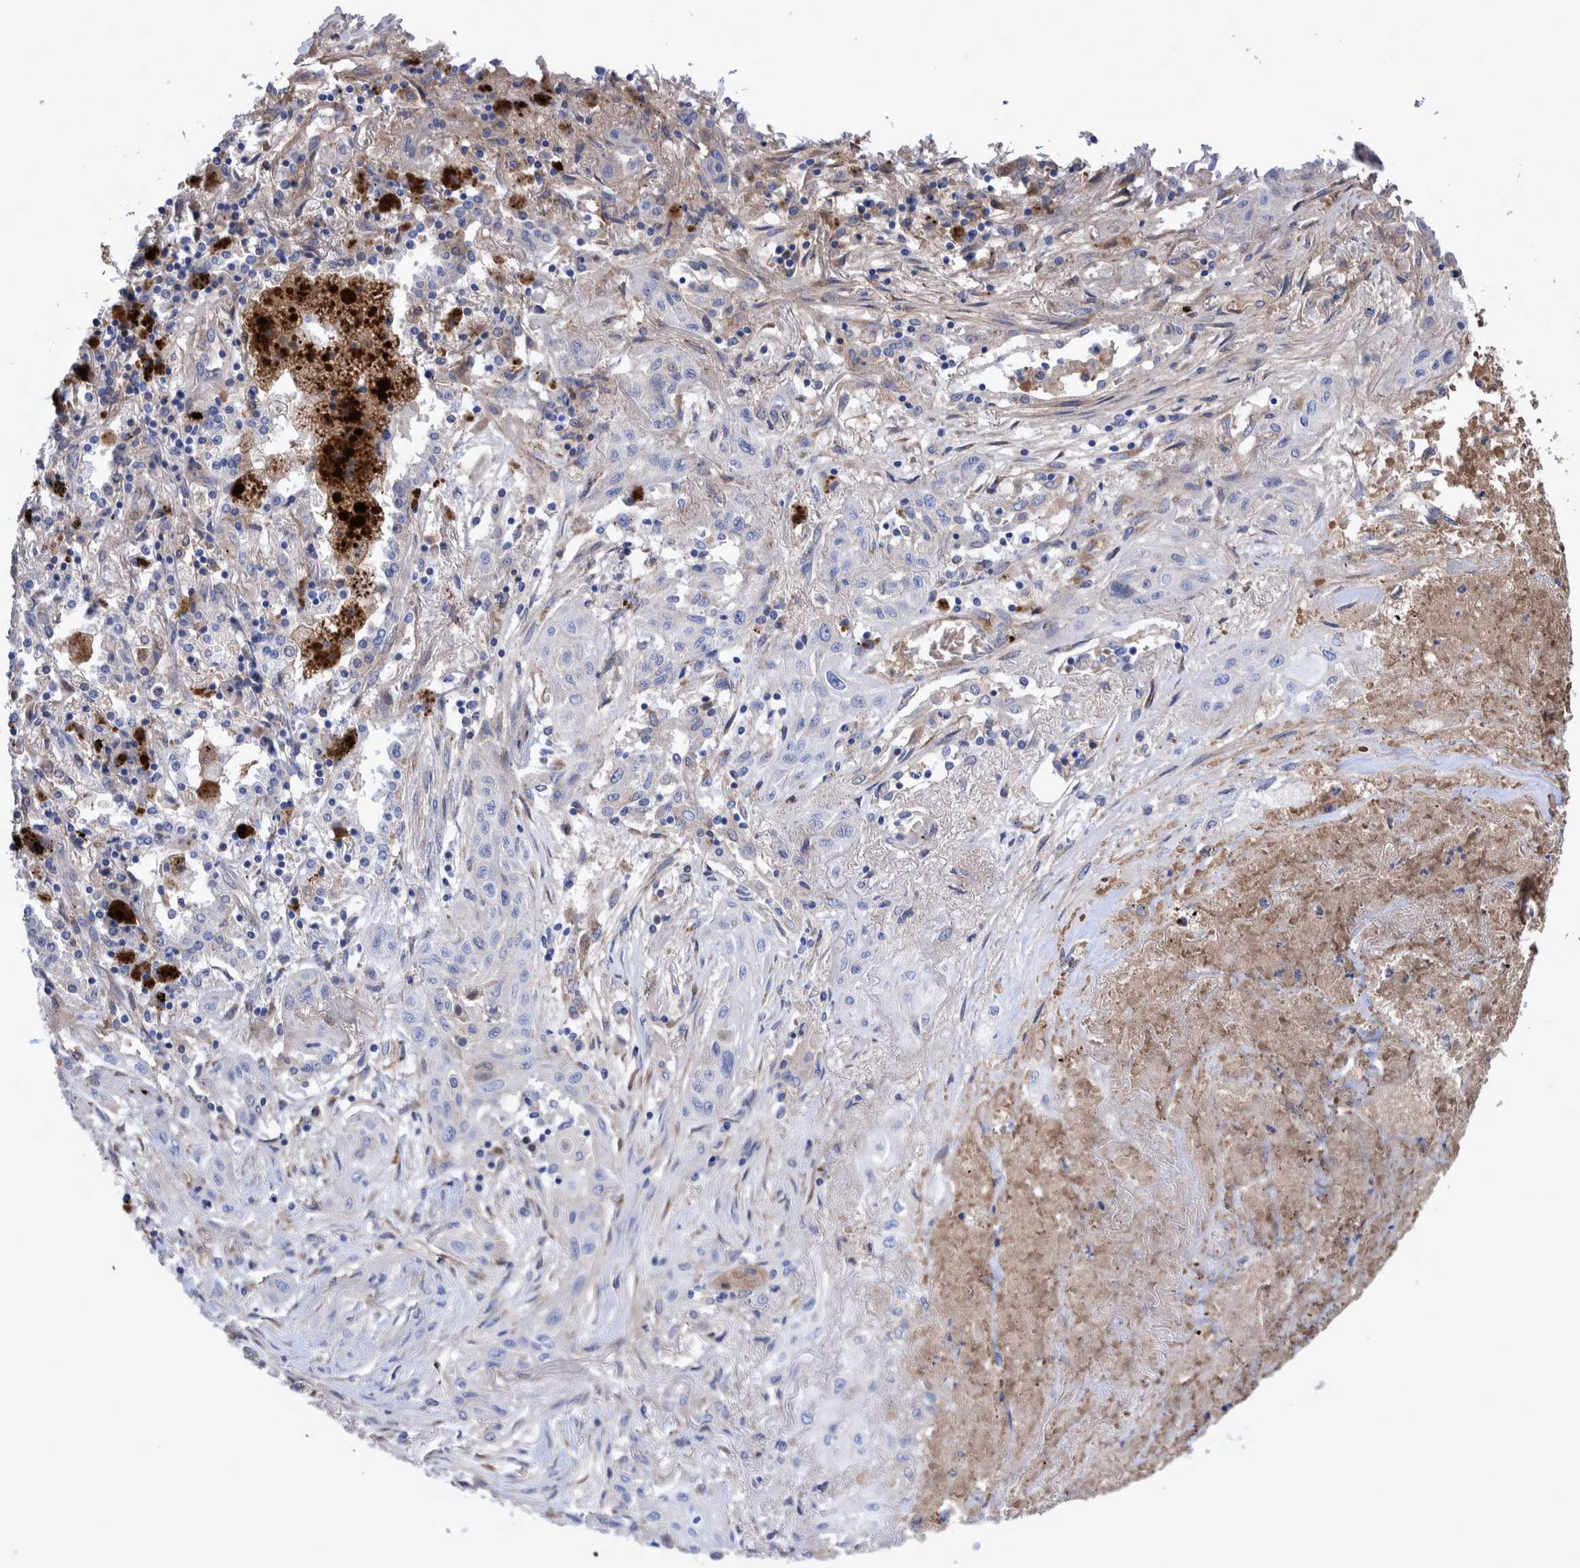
{"staining": {"intensity": "negative", "quantity": "none", "location": "none"}, "tissue": "lung cancer", "cell_type": "Tumor cells", "image_type": "cancer", "snomed": [{"axis": "morphology", "description": "Squamous cell carcinoma, NOS"}, {"axis": "topography", "description": "Lung"}], "caption": "Immunohistochemistry (IHC) photomicrograph of lung cancer stained for a protein (brown), which reveals no expression in tumor cells.", "gene": "DLL4", "patient": {"sex": "female", "age": 47}}